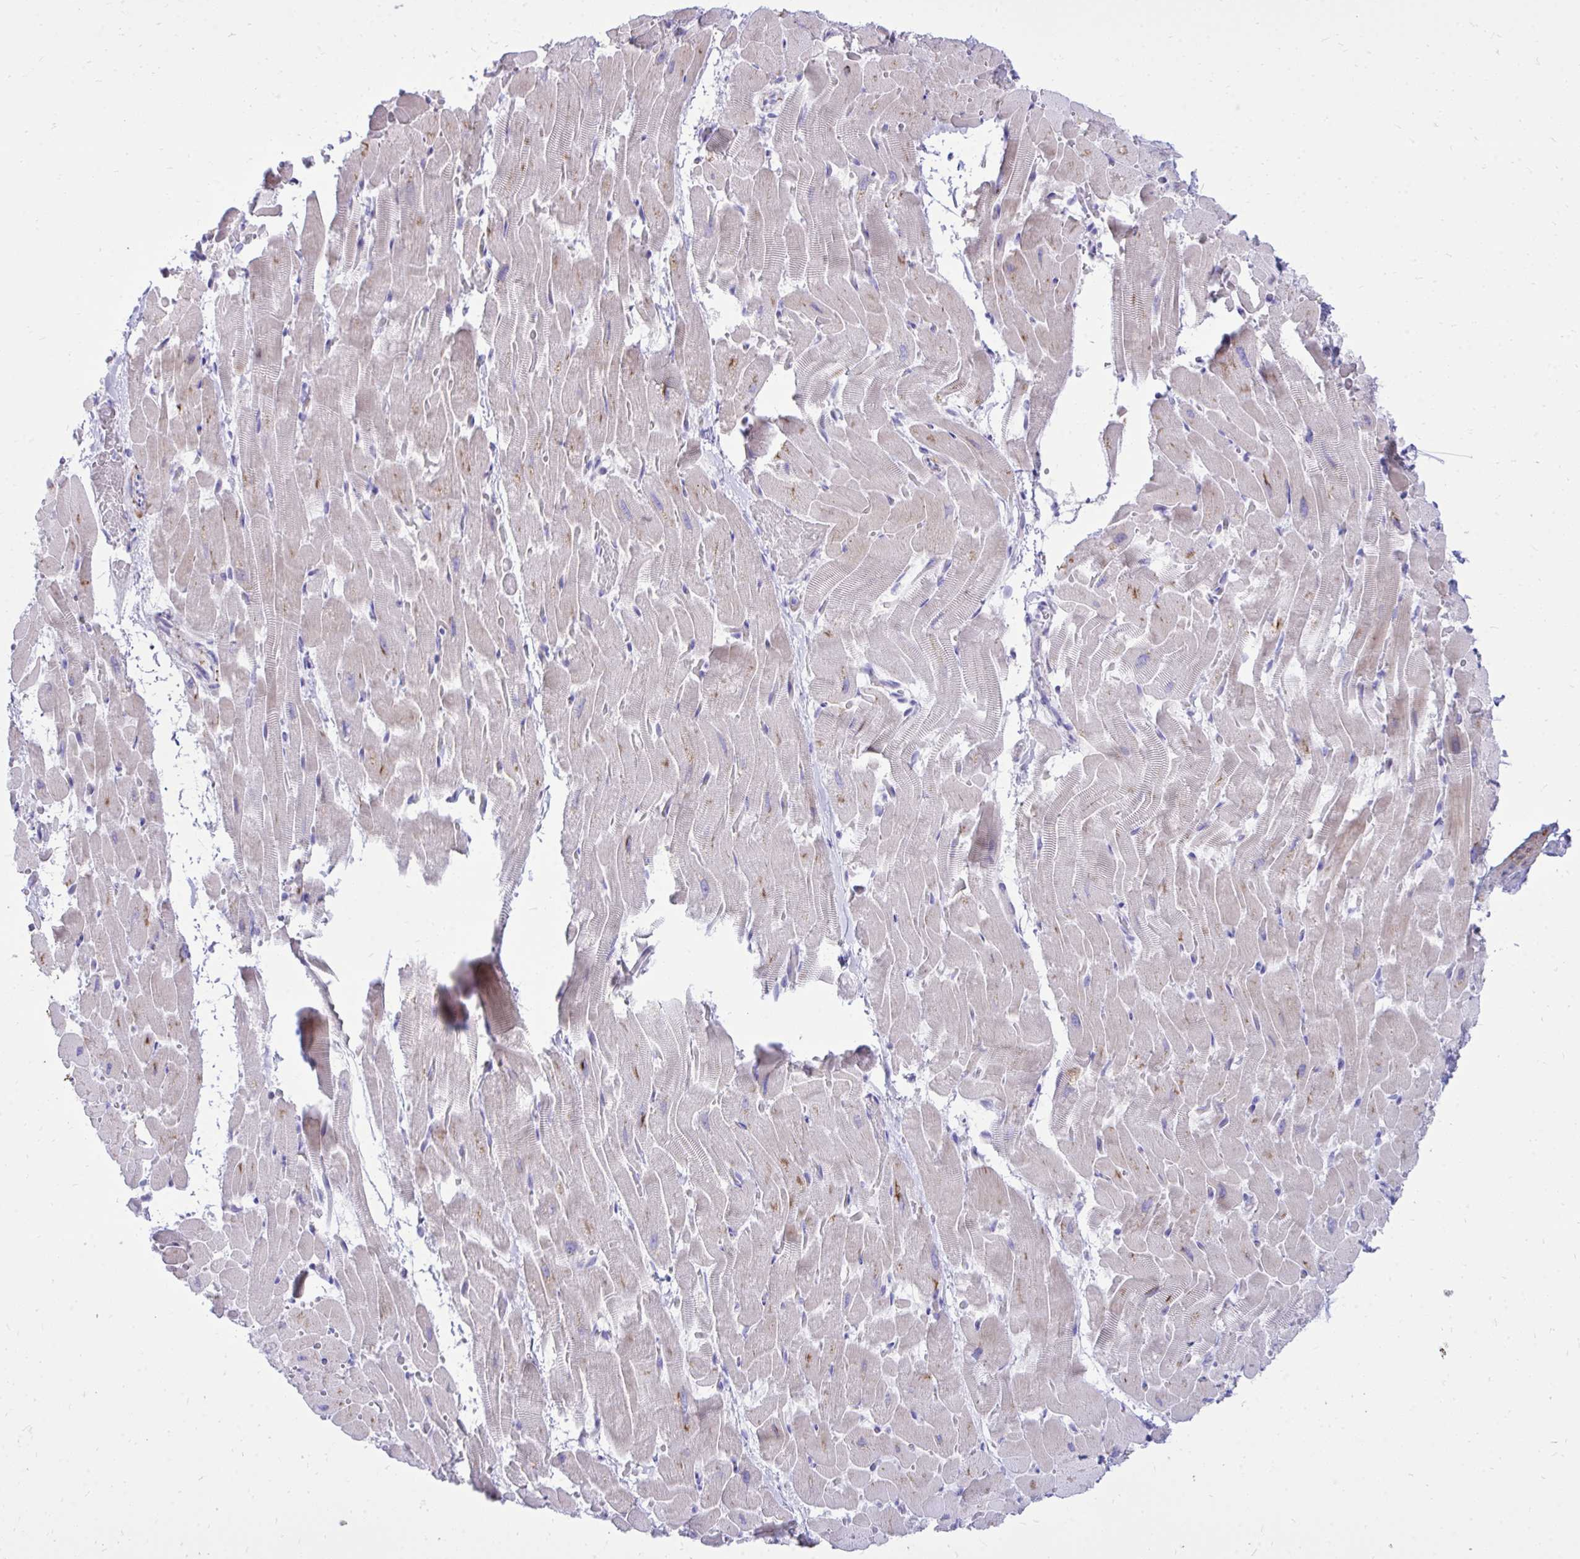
{"staining": {"intensity": "moderate", "quantity": "<25%", "location": "cytoplasmic/membranous"}, "tissue": "heart muscle", "cell_type": "Cardiomyocytes", "image_type": "normal", "snomed": [{"axis": "morphology", "description": "Normal tissue, NOS"}, {"axis": "topography", "description": "Heart"}], "caption": "Moderate cytoplasmic/membranous protein expression is identified in about <25% of cardiomyocytes in heart muscle. (IHC, brightfield microscopy, high magnification).", "gene": "ANKDD1B", "patient": {"sex": "male", "age": 37}}